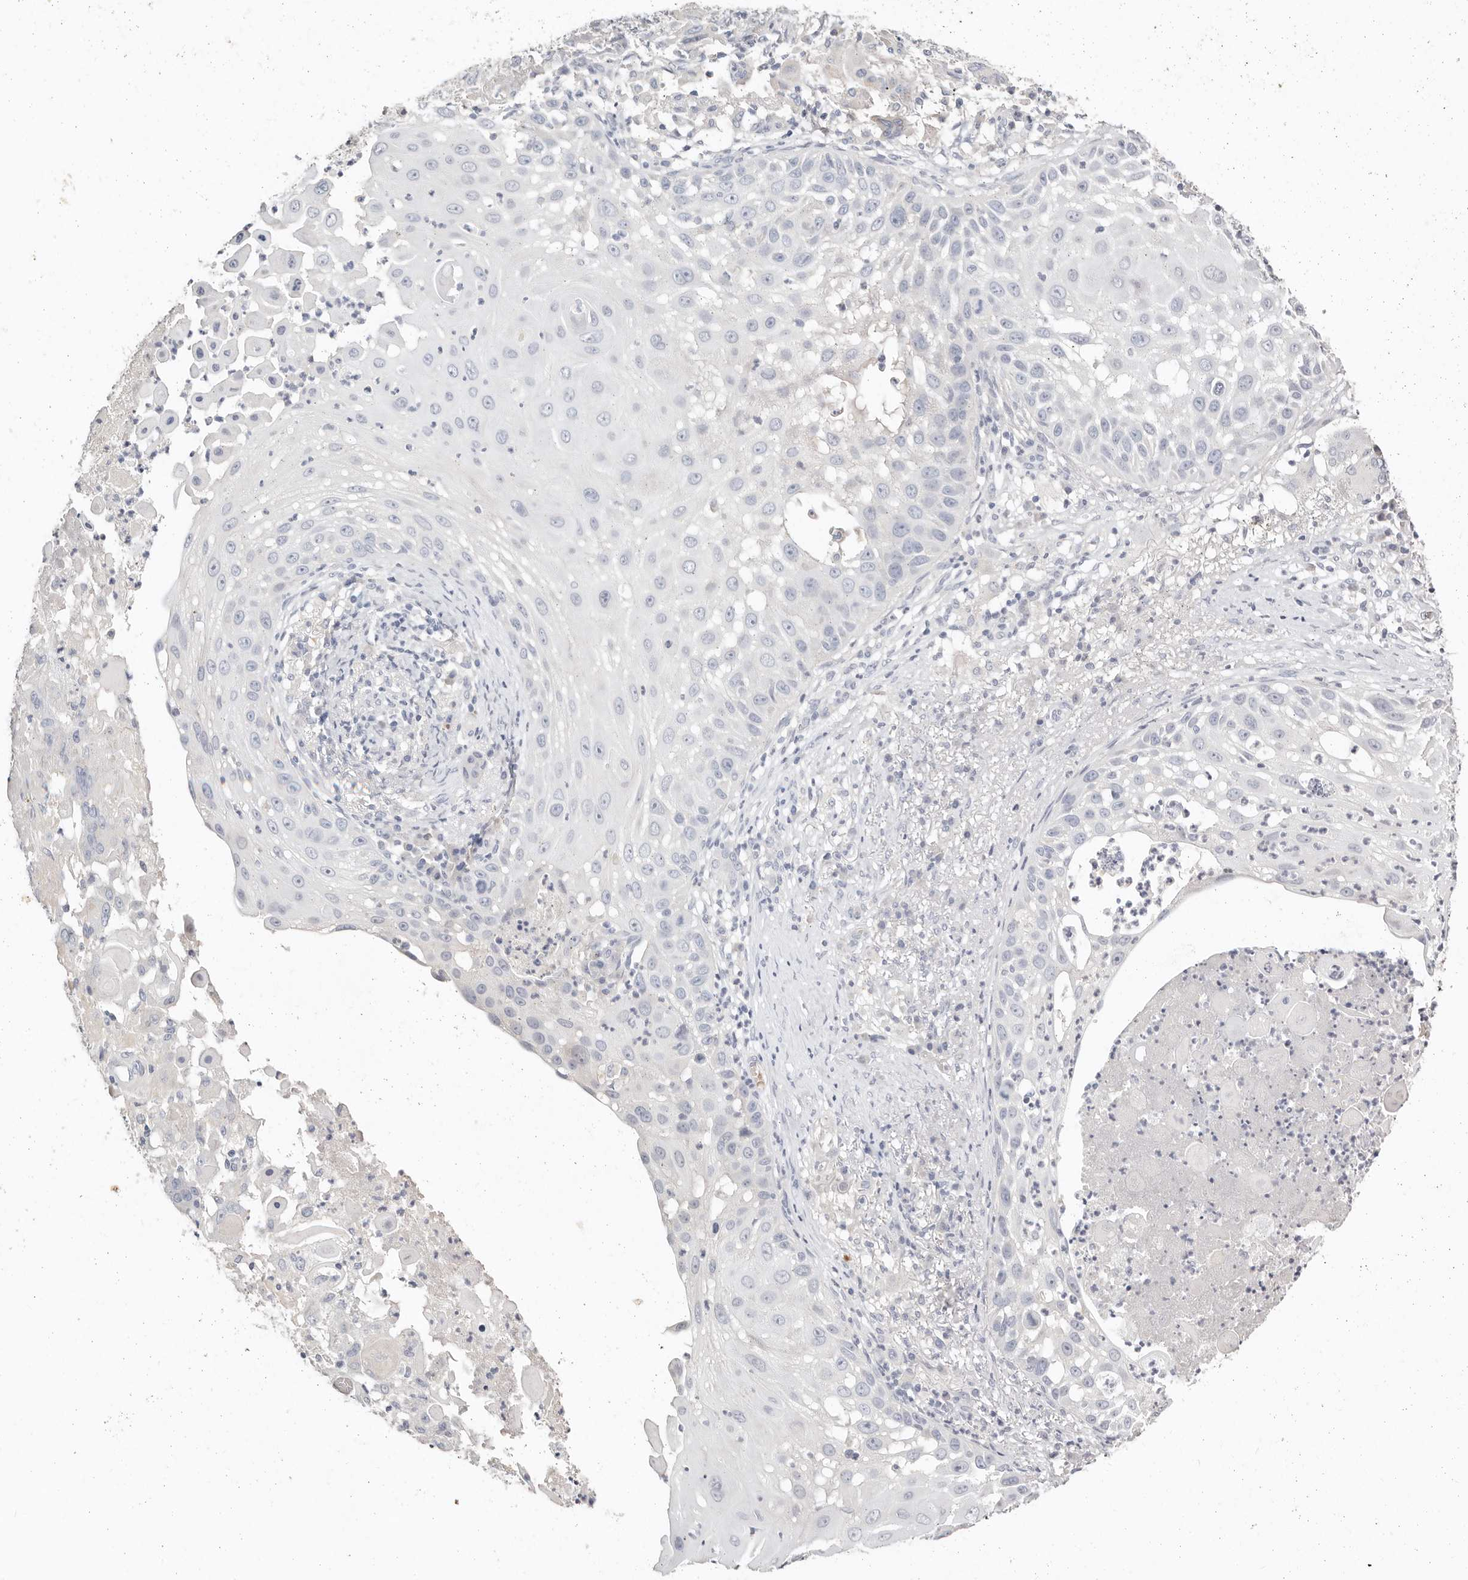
{"staining": {"intensity": "negative", "quantity": "none", "location": "none"}, "tissue": "skin cancer", "cell_type": "Tumor cells", "image_type": "cancer", "snomed": [{"axis": "morphology", "description": "Squamous cell carcinoma, NOS"}, {"axis": "topography", "description": "Skin"}], "caption": "DAB (3,3'-diaminobenzidine) immunohistochemical staining of human squamous cell carcinoma (skin) reveals no significant expression in tumor cells. (DAB (3,3'-diaminobenzidine) IHC, high magnification).", "gene": "TMEM63B", "patient": {"sex": "female", "age": 44}}